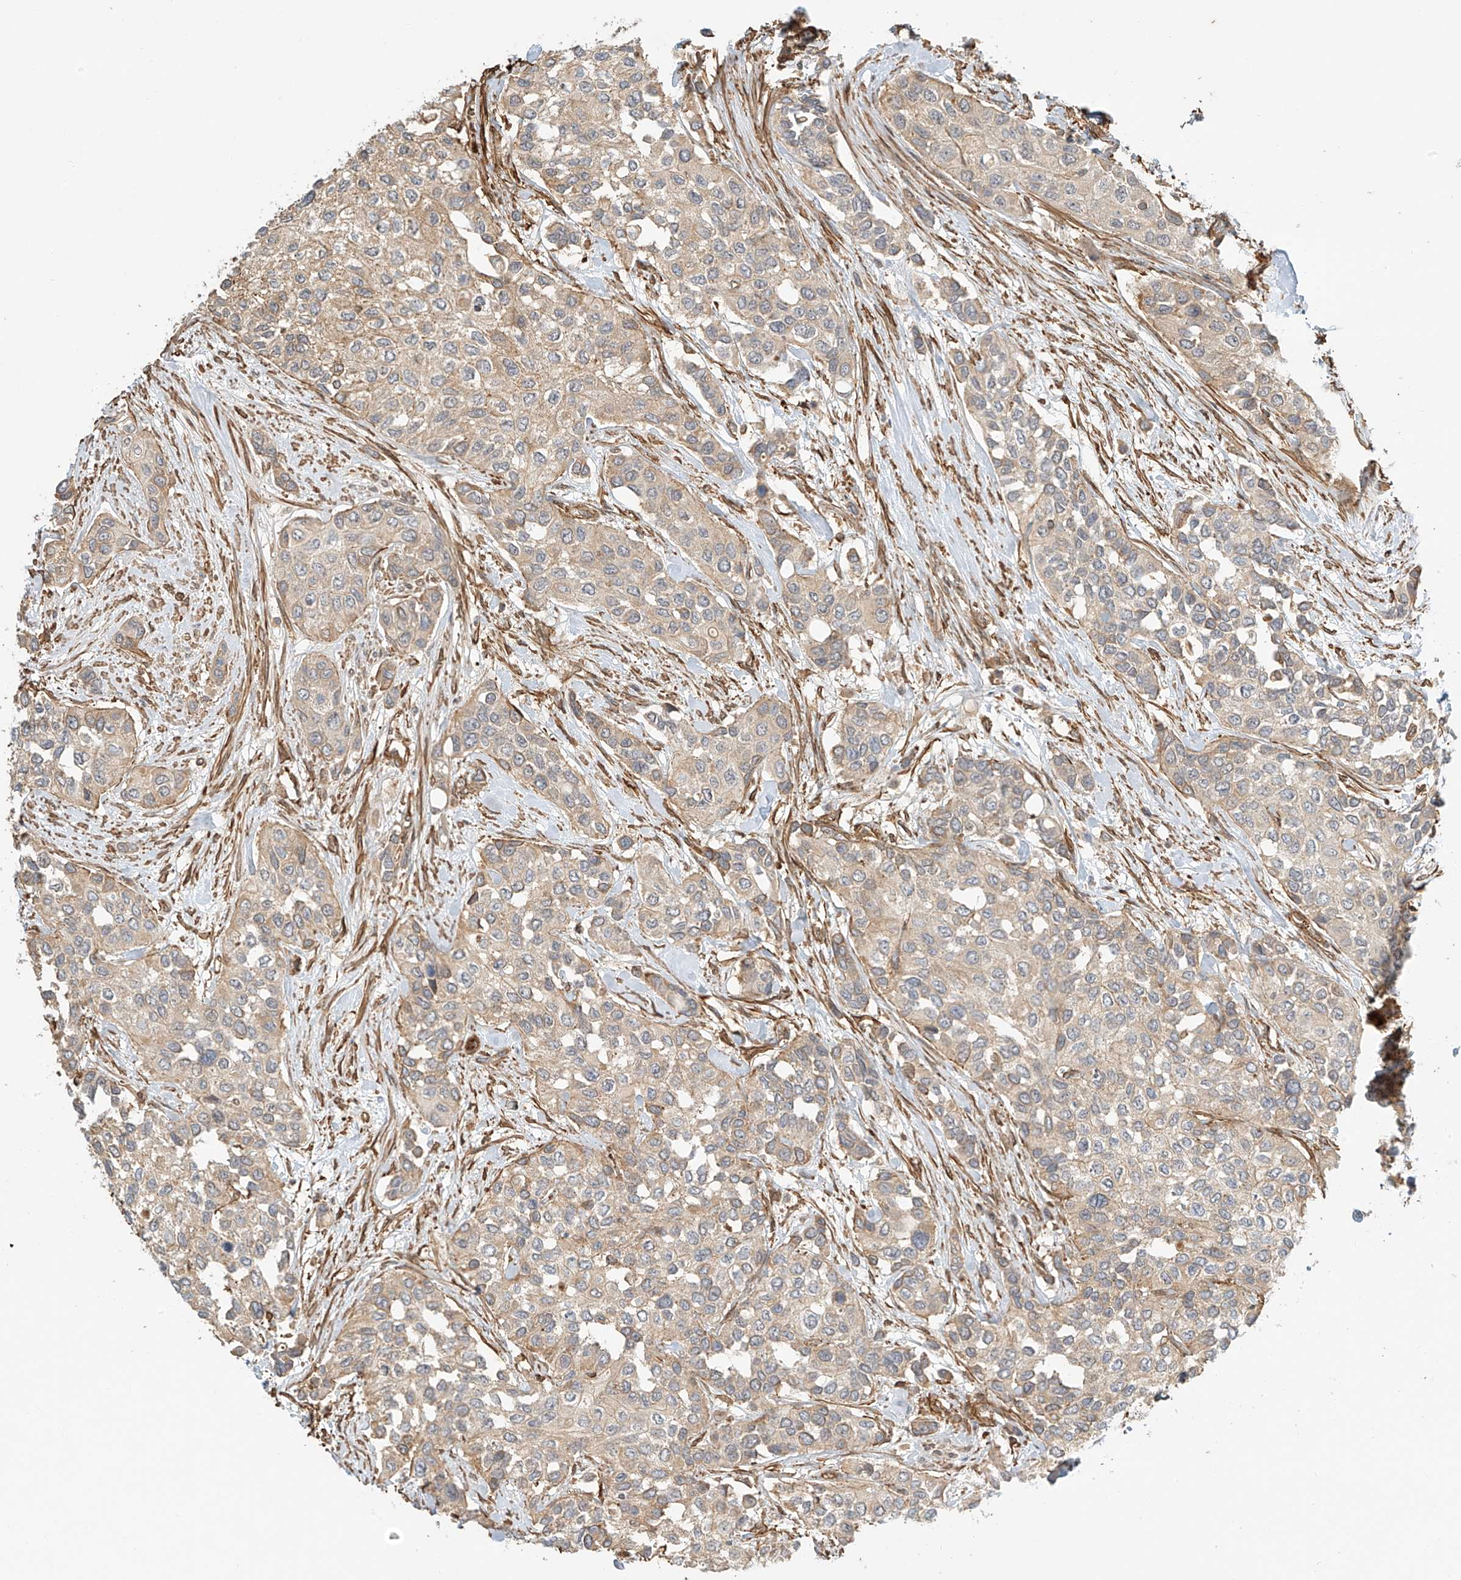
{"staining": {"intensity": "weak", "quantity": "25%-75%", "location": "cytoplasmic/membranous"}, "tissue": "urothelial cancer", "cell_type": "Tumor cells", "image_type": "cancer", "snomed": [{"axis": "morphology", "description": "Normal tissue, NOS"}, {"axis": "morphology", "description": "Urothelial carcinoma, High grade"}, {"axis": "topography", "description": "Vascular tissue"}, {"axis": "topography", "description": "Urinary bladder"}], "caption": "Immunohistochemistry of urothelial cancer displays low levels of weak cytoplasmic/membranous positivity in approximately 25%-75% of tumor cells.", "gene": "CSMD3", "patient": {"sex": "female", "age": 56}}